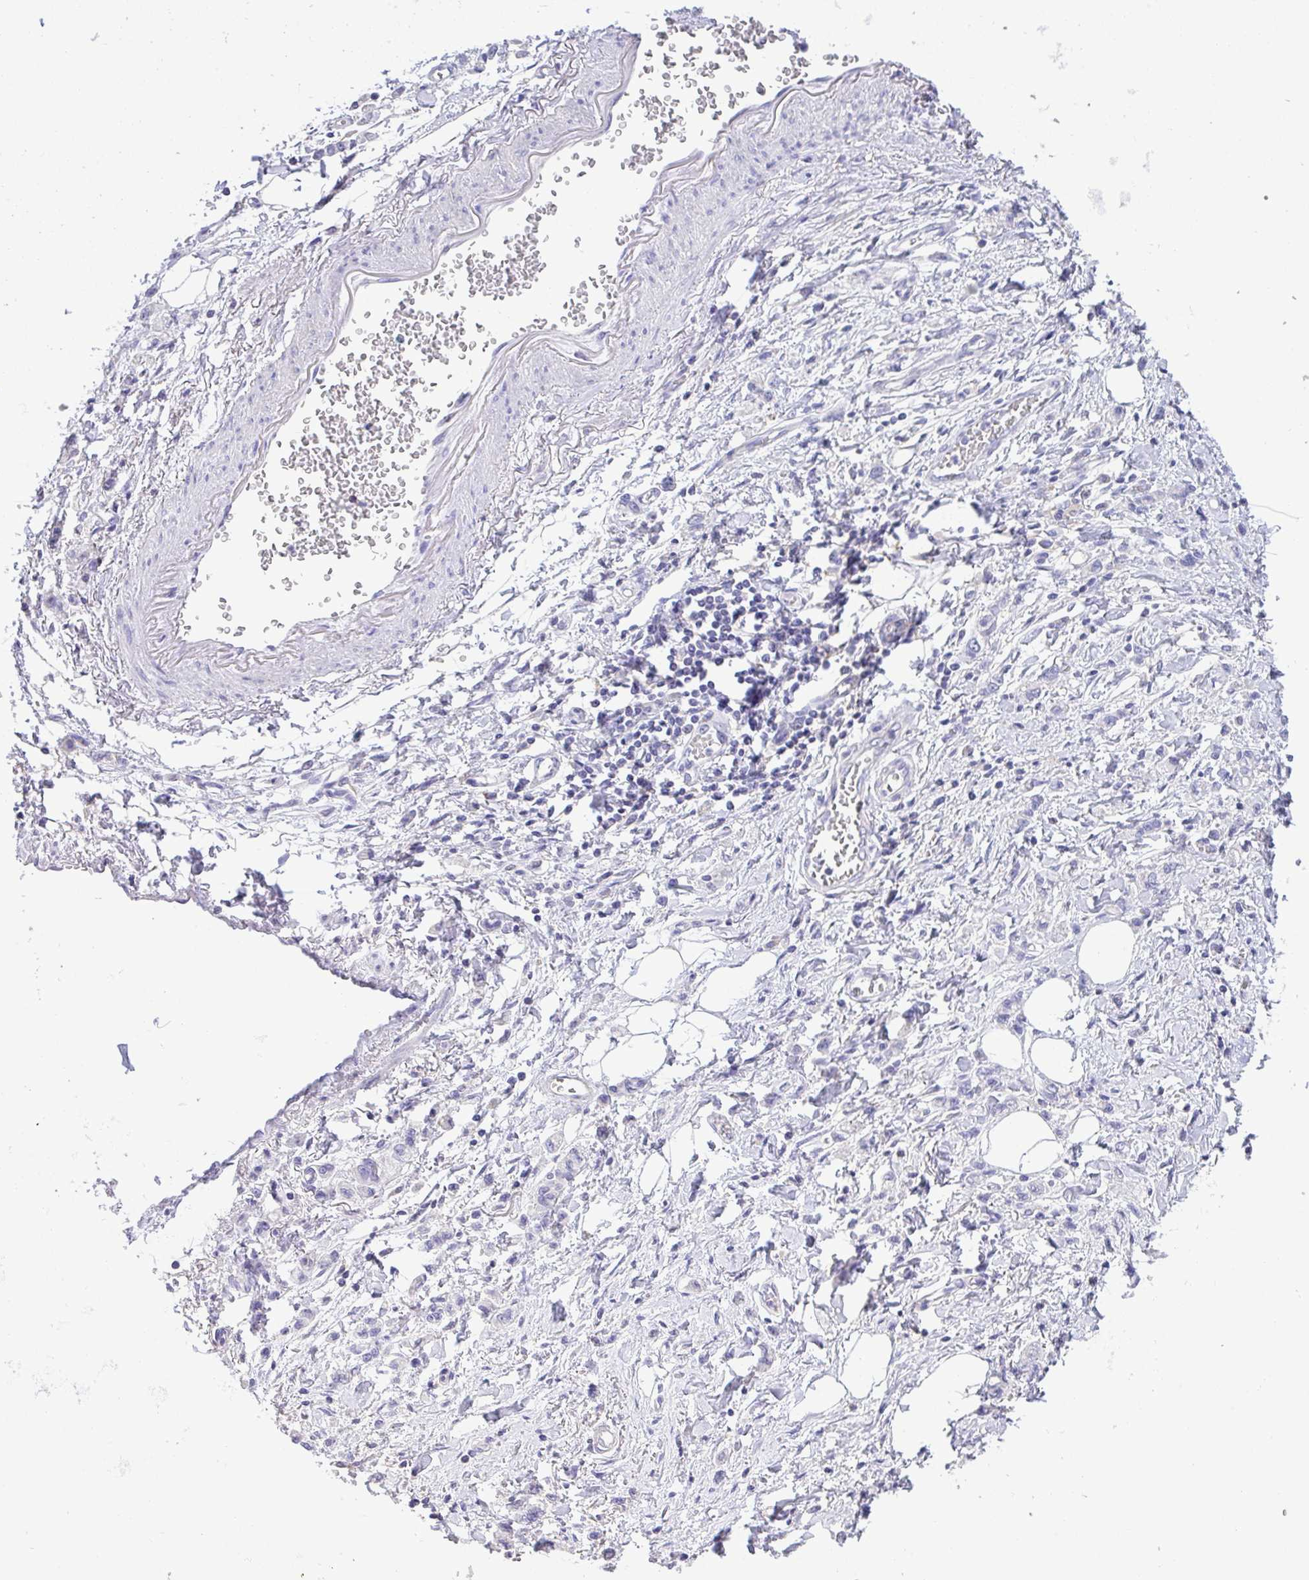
{"staining": {"intensity": "negative", "quantity": "none", "location": "none"}, "tissue": "stomach cancer", "cell_type": "Tumor cells", "image_type": "cancer", "snomed": [{"axis": "morphology", "description": "Adenocarcinoma, NOS"}, {"axis": "topography", "description": "Stomach"}], "caption": "Stomach adenocarcinoma was stained to show a protein in brown. There is no significant expression in tumor cells. (Stains: DAB IHC with hematoxylin counter stain, Microscopy: brightfield microscopy at high magnification).", "gene": "CA10", "patient": {"sex": "male", "age": 77}}